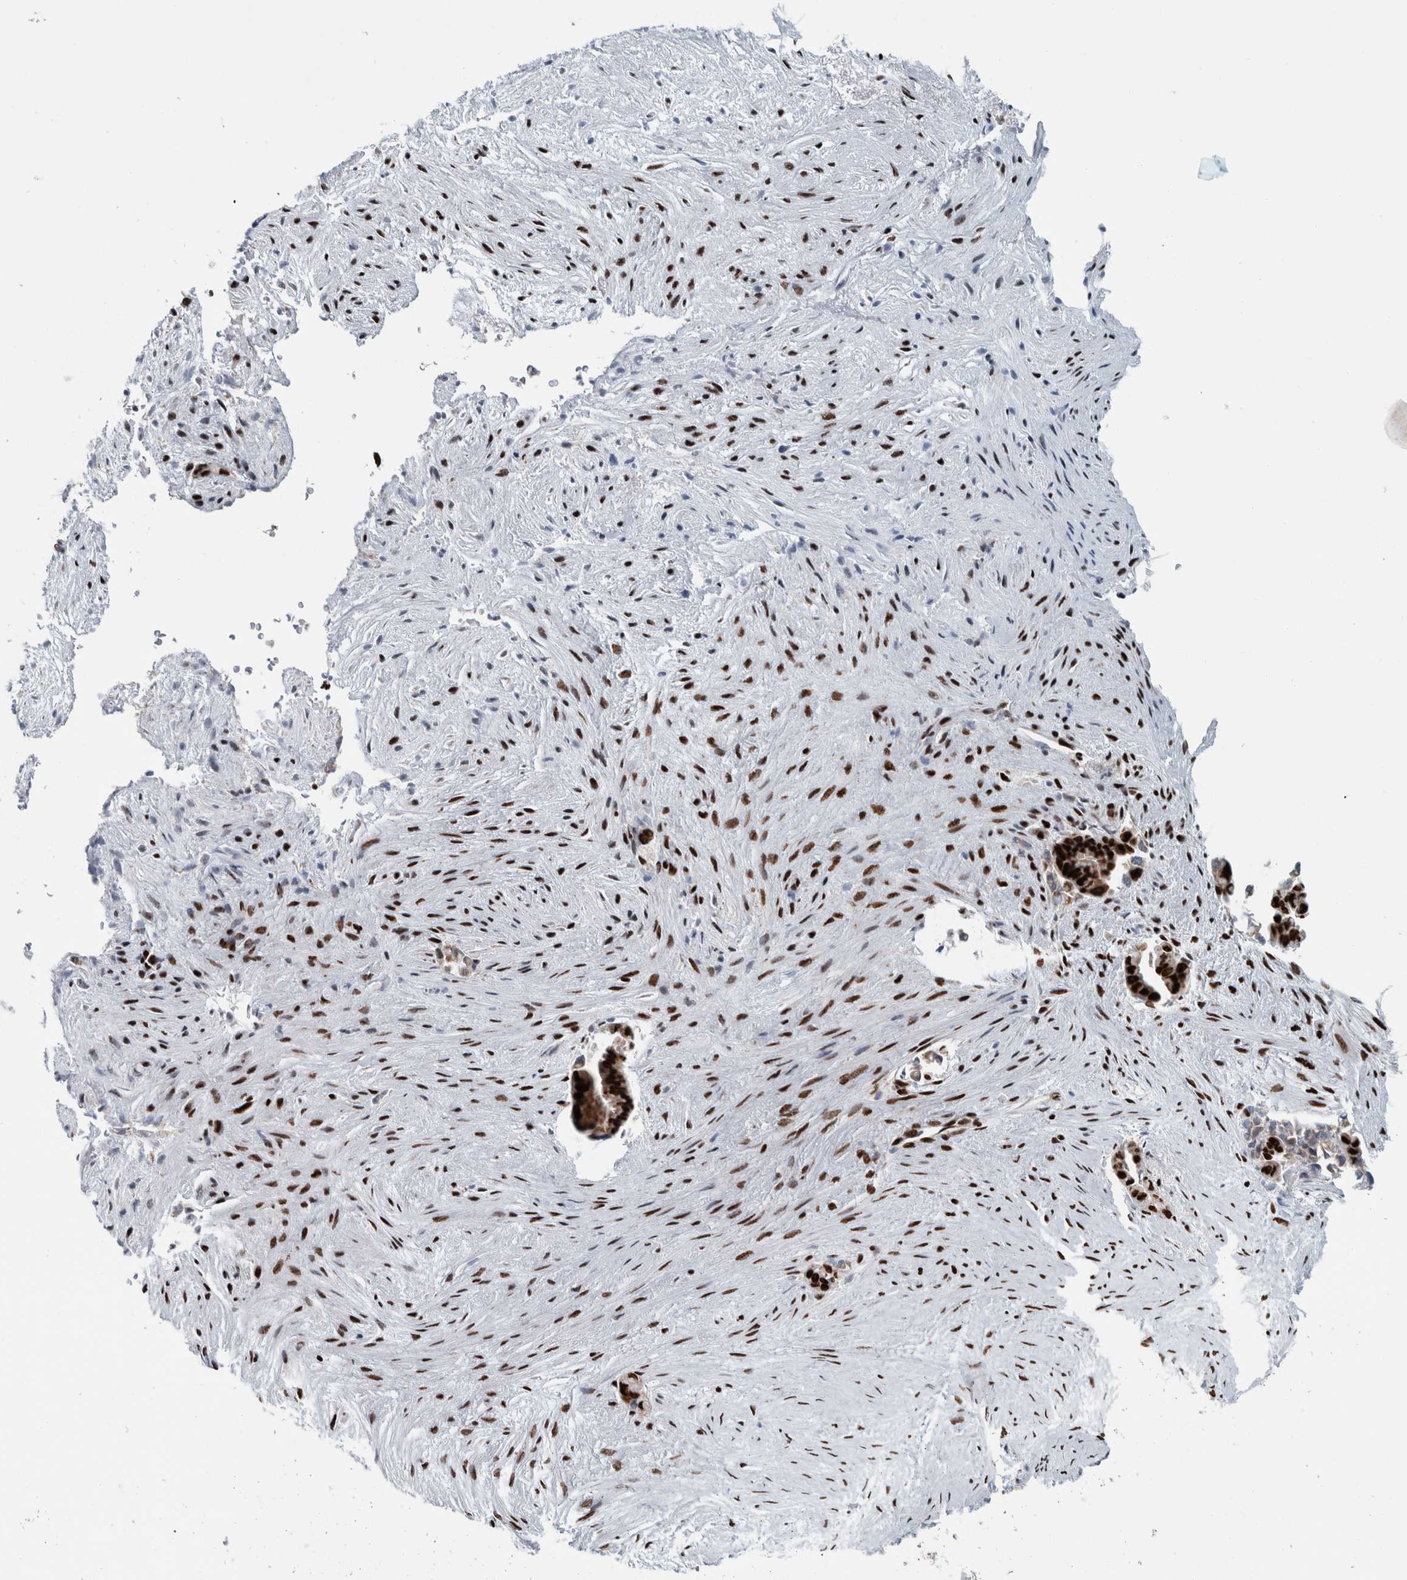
{"staining": {"intensity": "strong", "quantity": ">75%", "location": "nuclear"}, "tissue": "liver cancer", "cell_type": "Tumor cells", "image_type": "cancer", "snomed": [{"axis": "morphology", "description": "Cholangiocarcinoma"}, {"axis": "topography", "description": "Liver"}], "caption": "The immunohistochemical stain shows strong nuclear expression in tumor cells of liver cancer tissue.", "gene": "DNMT3A", "patient": {"sex": "female", "age": 55}}